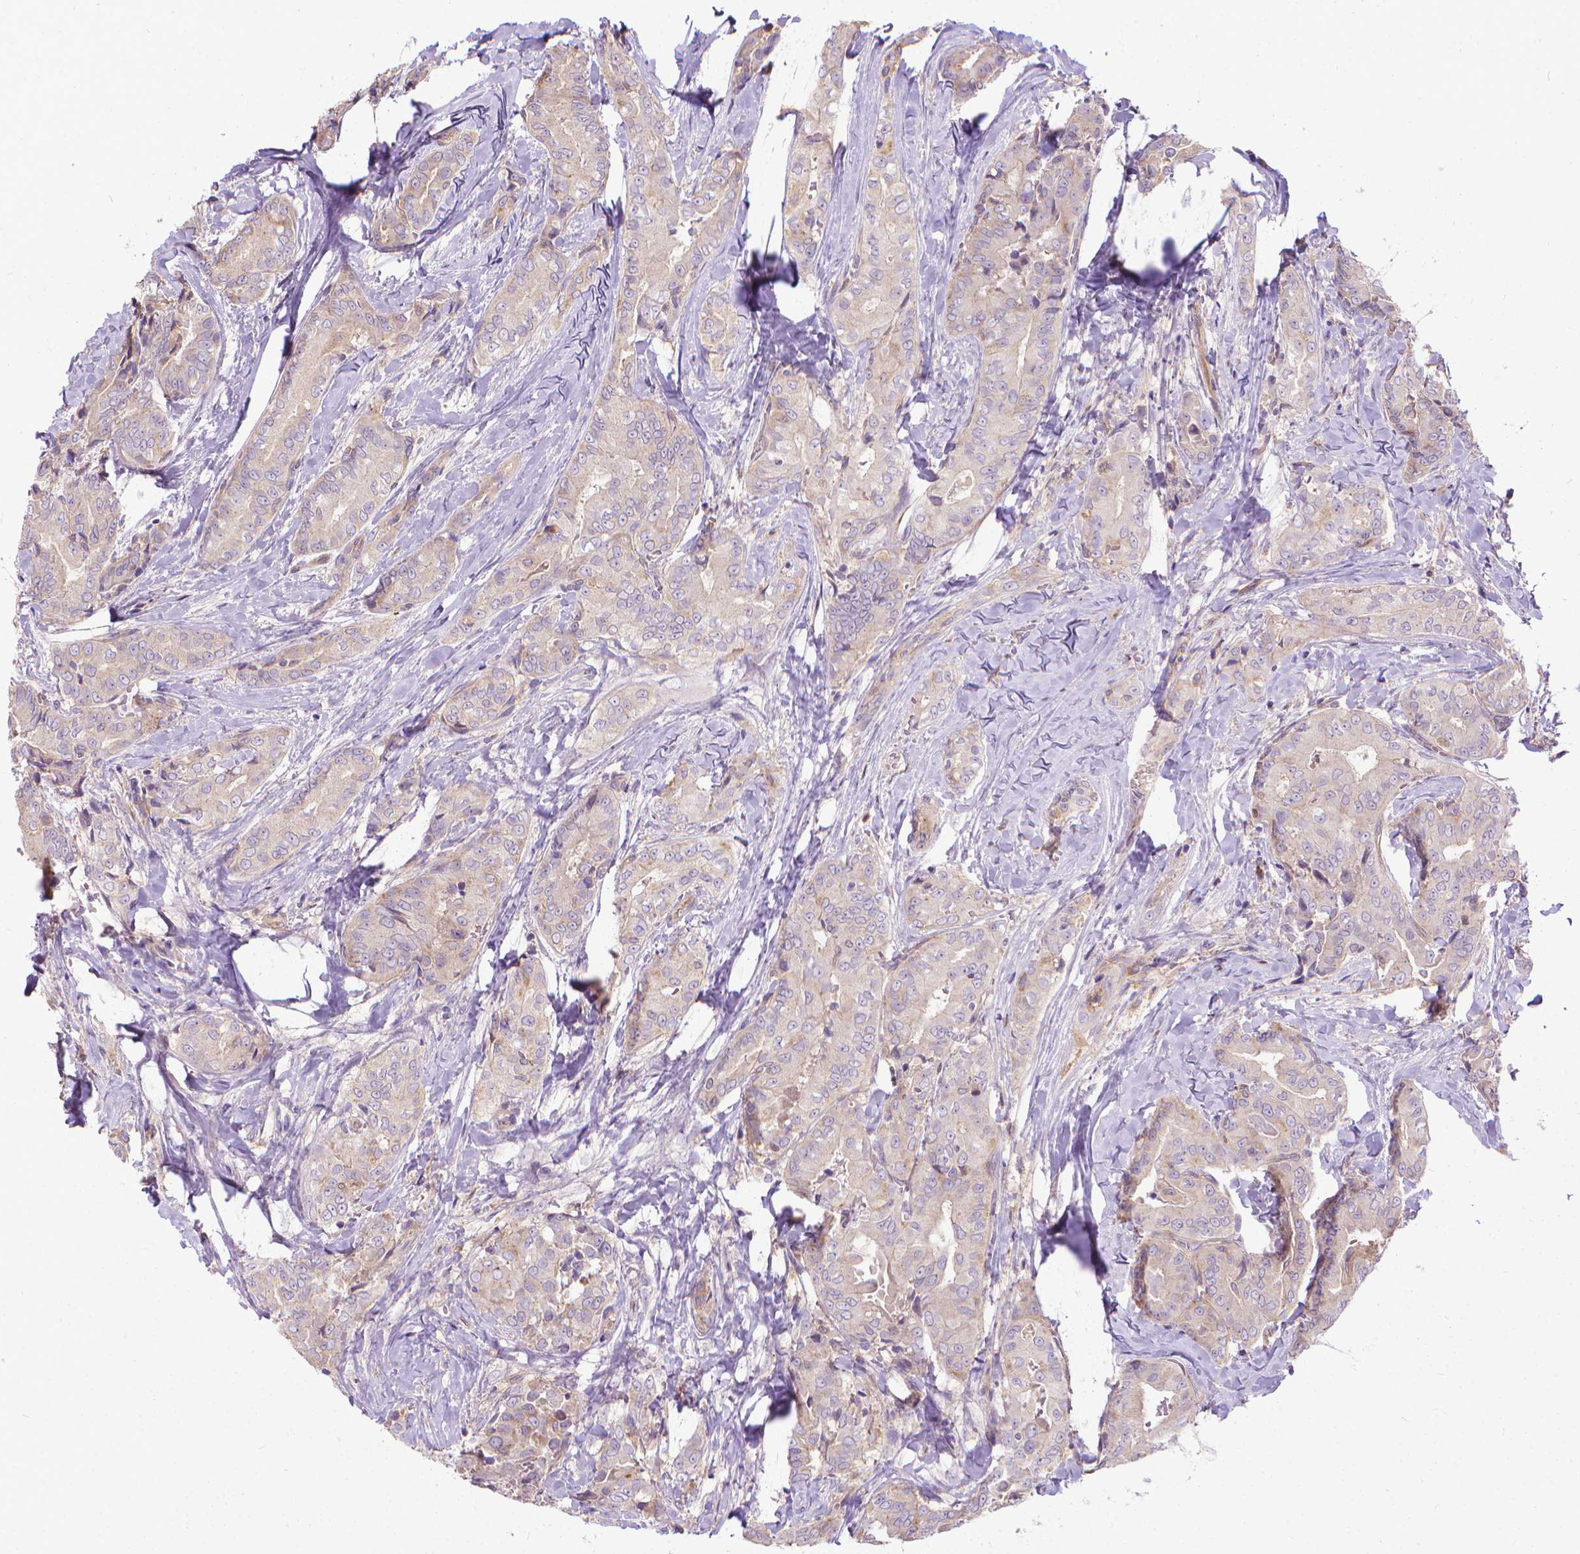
{"staining": {"intensity": "negative", "quantity": "none", "location": "none"}, "tissue": "thyroid cancer", "cell_type": "Tumor cells", "image_type": "cancer", "snomed": [{"axis": "morphology", "description": "Papillary adenocarcinoma, NOS"}, {"axis": "topography", "description": "Thyroid gland"}], "caption": "Immunohistochemistry histopathology image of neoplastic tissue: human thyroid cancer stained with DAB (3,3'-diaminobenzidine) exhibits no significant protein positivity in tumor cells.", "gene": "CFAP299", "patient": {"sex": "male", "age": 61}}